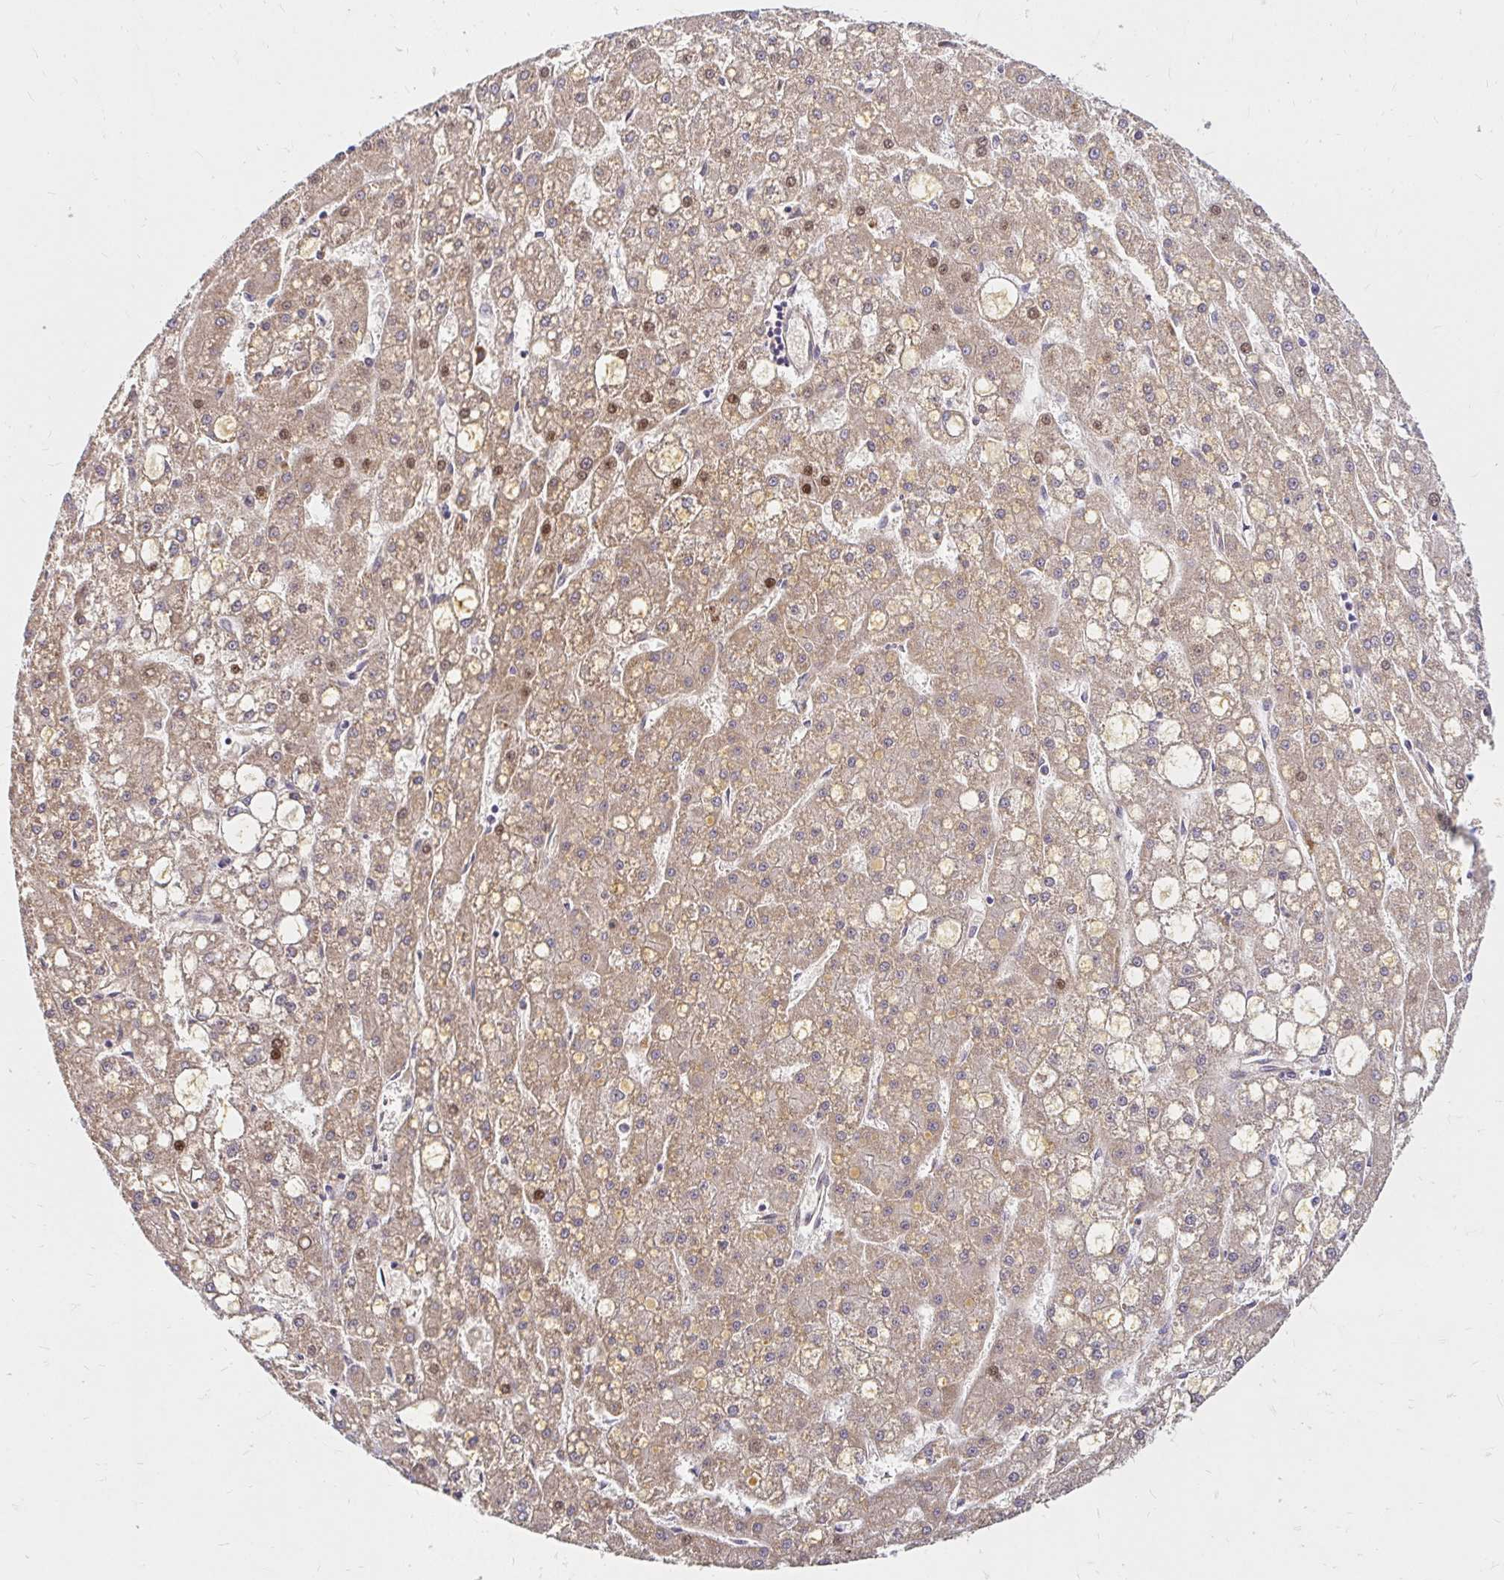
{"staining": {"intensity": "moderate", "quantity": ">75%", "location": "cytoplasmic/membranous"}, "tissue": "liver cancer", "cell_type": "Tumor cells", "image_type": "cancer", "snomed": [{"axis": "morphology", "description": "Carcinoma, Hepatocellular, NOS"}, {"axis": "topography", "description": "Liver"}], "caption": "IHC micrograph of neoplastic tissue: hepatocellular carcinoma (liver) stained using immunohistochemistry reveals medium levels of moderate protein expression localized specifically in the cytoplasmic/membranous of tumor cells, appearing as a cytoplasmic/membranous brown color.", "gene": "ARHGEF37", "patient": {"sex": "male", "age": 67}}